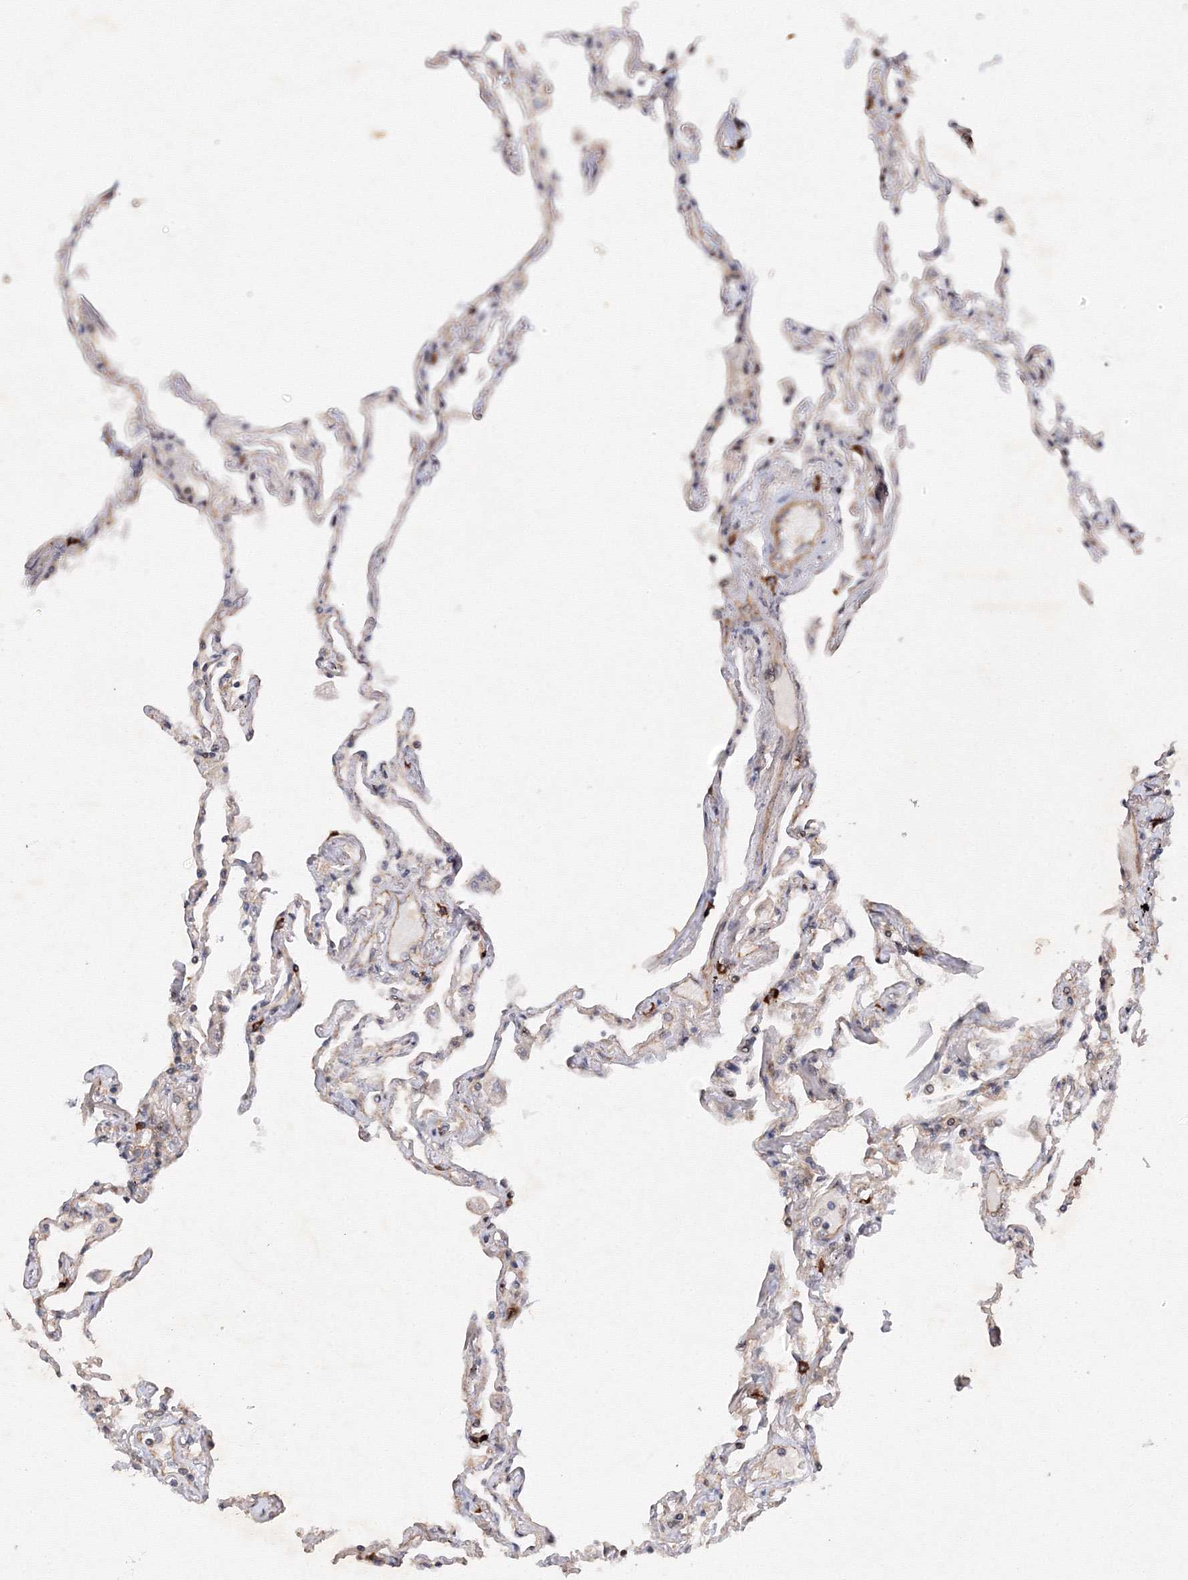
{"staining": {"intensity": "moderate", "quantity": "<25%", "location": "cytoplasmic/membranous"}, "tissue": "lung", "cell_type": "Alveolar cells", "image_type": "normal", "snomed": [{"axis": "morphology", "description": "Normal tissue, NOS"}, {"axis": "topography", "description": "Lung"}], "caption": "Immunohistochemical staining of unremarkable lung reveals <25% levels of moderate cytoplasmic/membranous protein positivity in approximately <25% of alveolar cells. The staining was performed using DAB, with brown indicating positive protein expression. Nuclei are stained blue with hematoxylin.", "gene": "DCTD", "patient": {"sex": "female", "age": 67}}